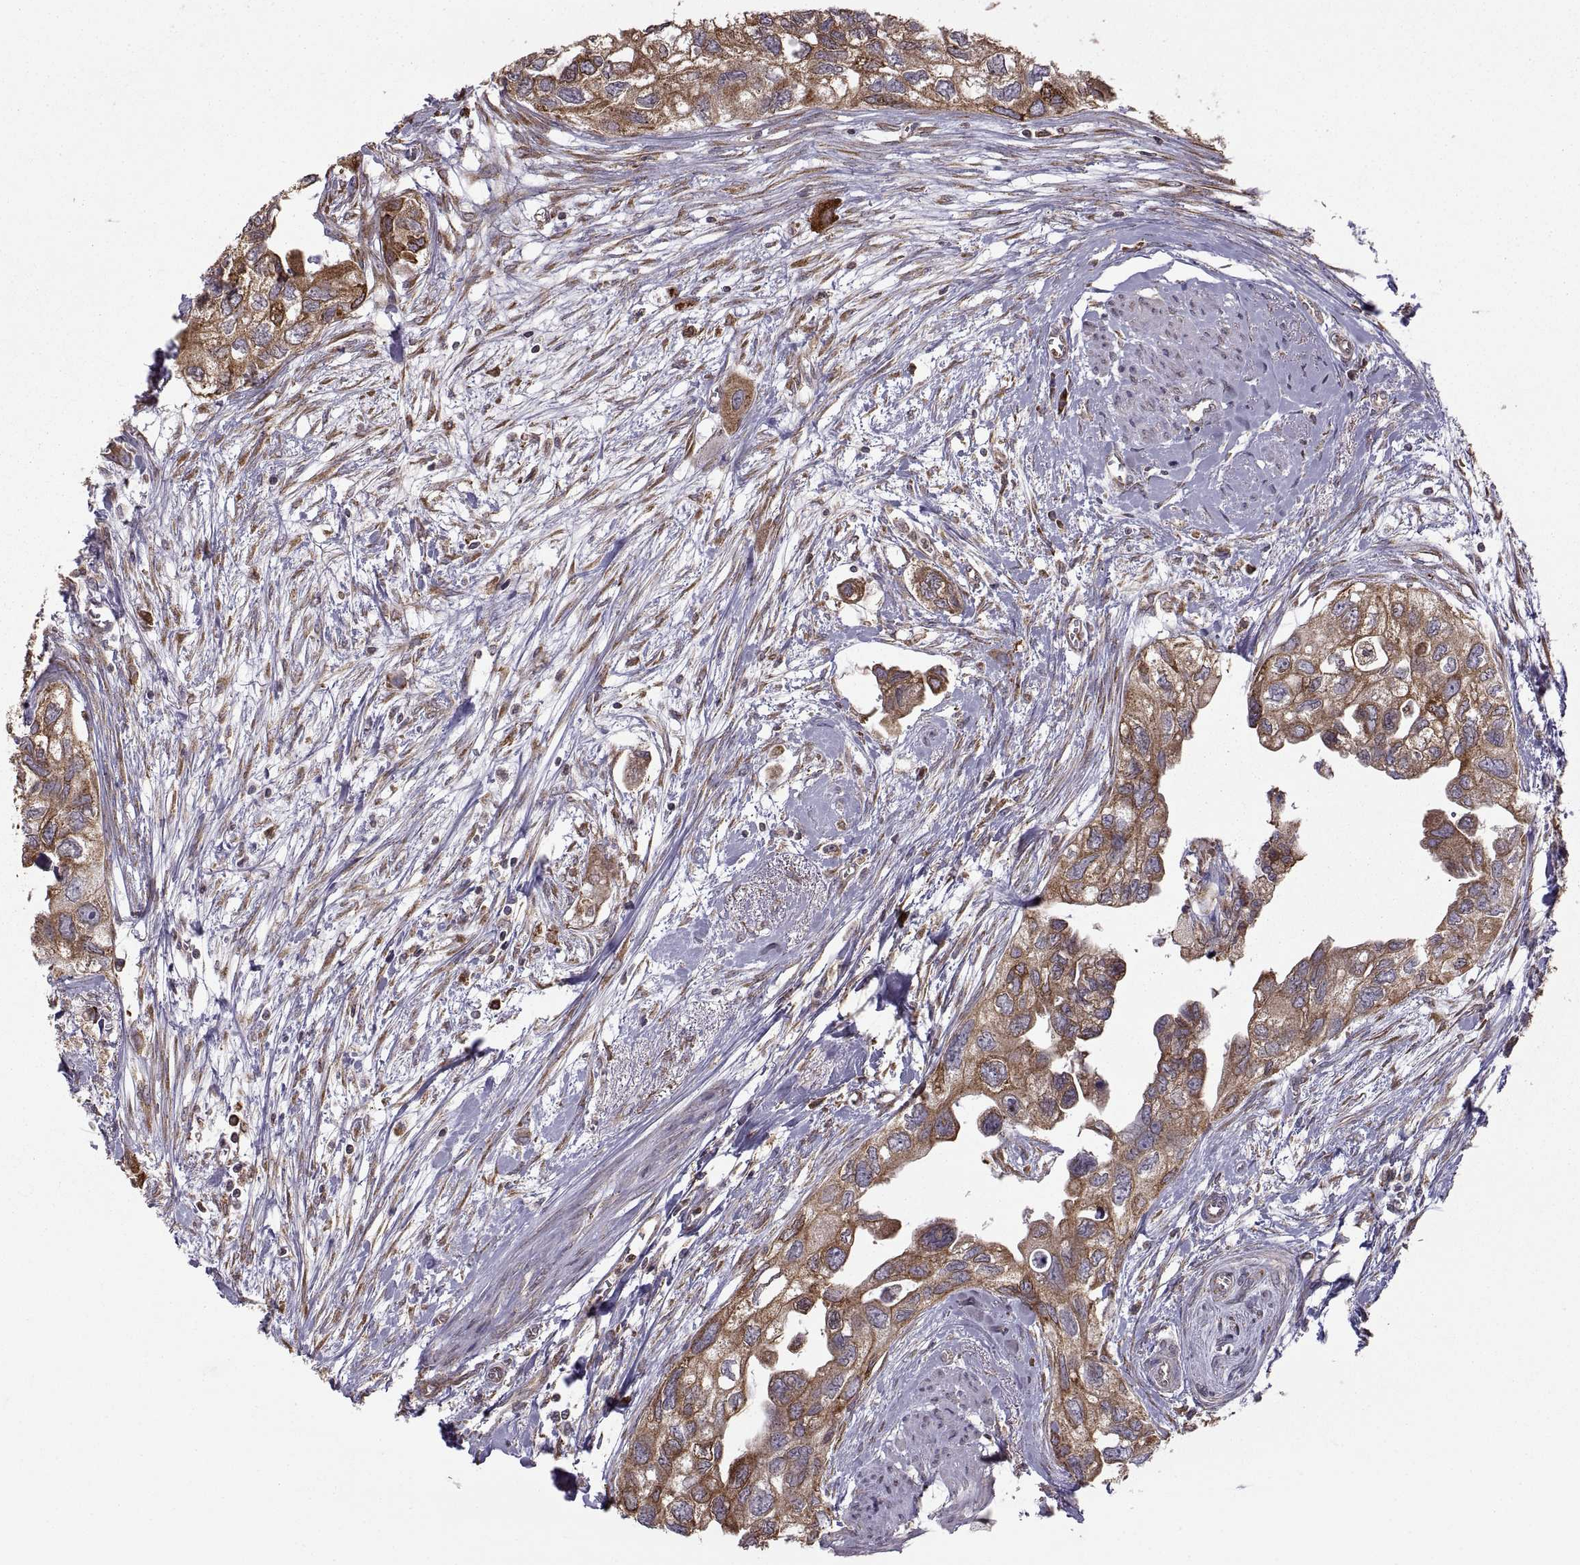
{"staining": {"intensity": "moderate", "quantity": "25%-75%", "location": "cytoplasmic/membranous"}, "tissue": "urothelial cancer", "cell_type": "Tumor cells", "image_type": "cancer", "snomed": [{"axis": "morphology", "description": "Urothelial carcinoma, High grade"}, {"axis": "topography", "description": "Urinary bladder"}], "caption": "Protein staining reveals moderate cytoplasmic/membranous expression in about 25%-75% of tumor cells in high-grade urothelial carcinoma.", "gene": "PDIA3", "patient": {"sex": "male", "age": 59}}